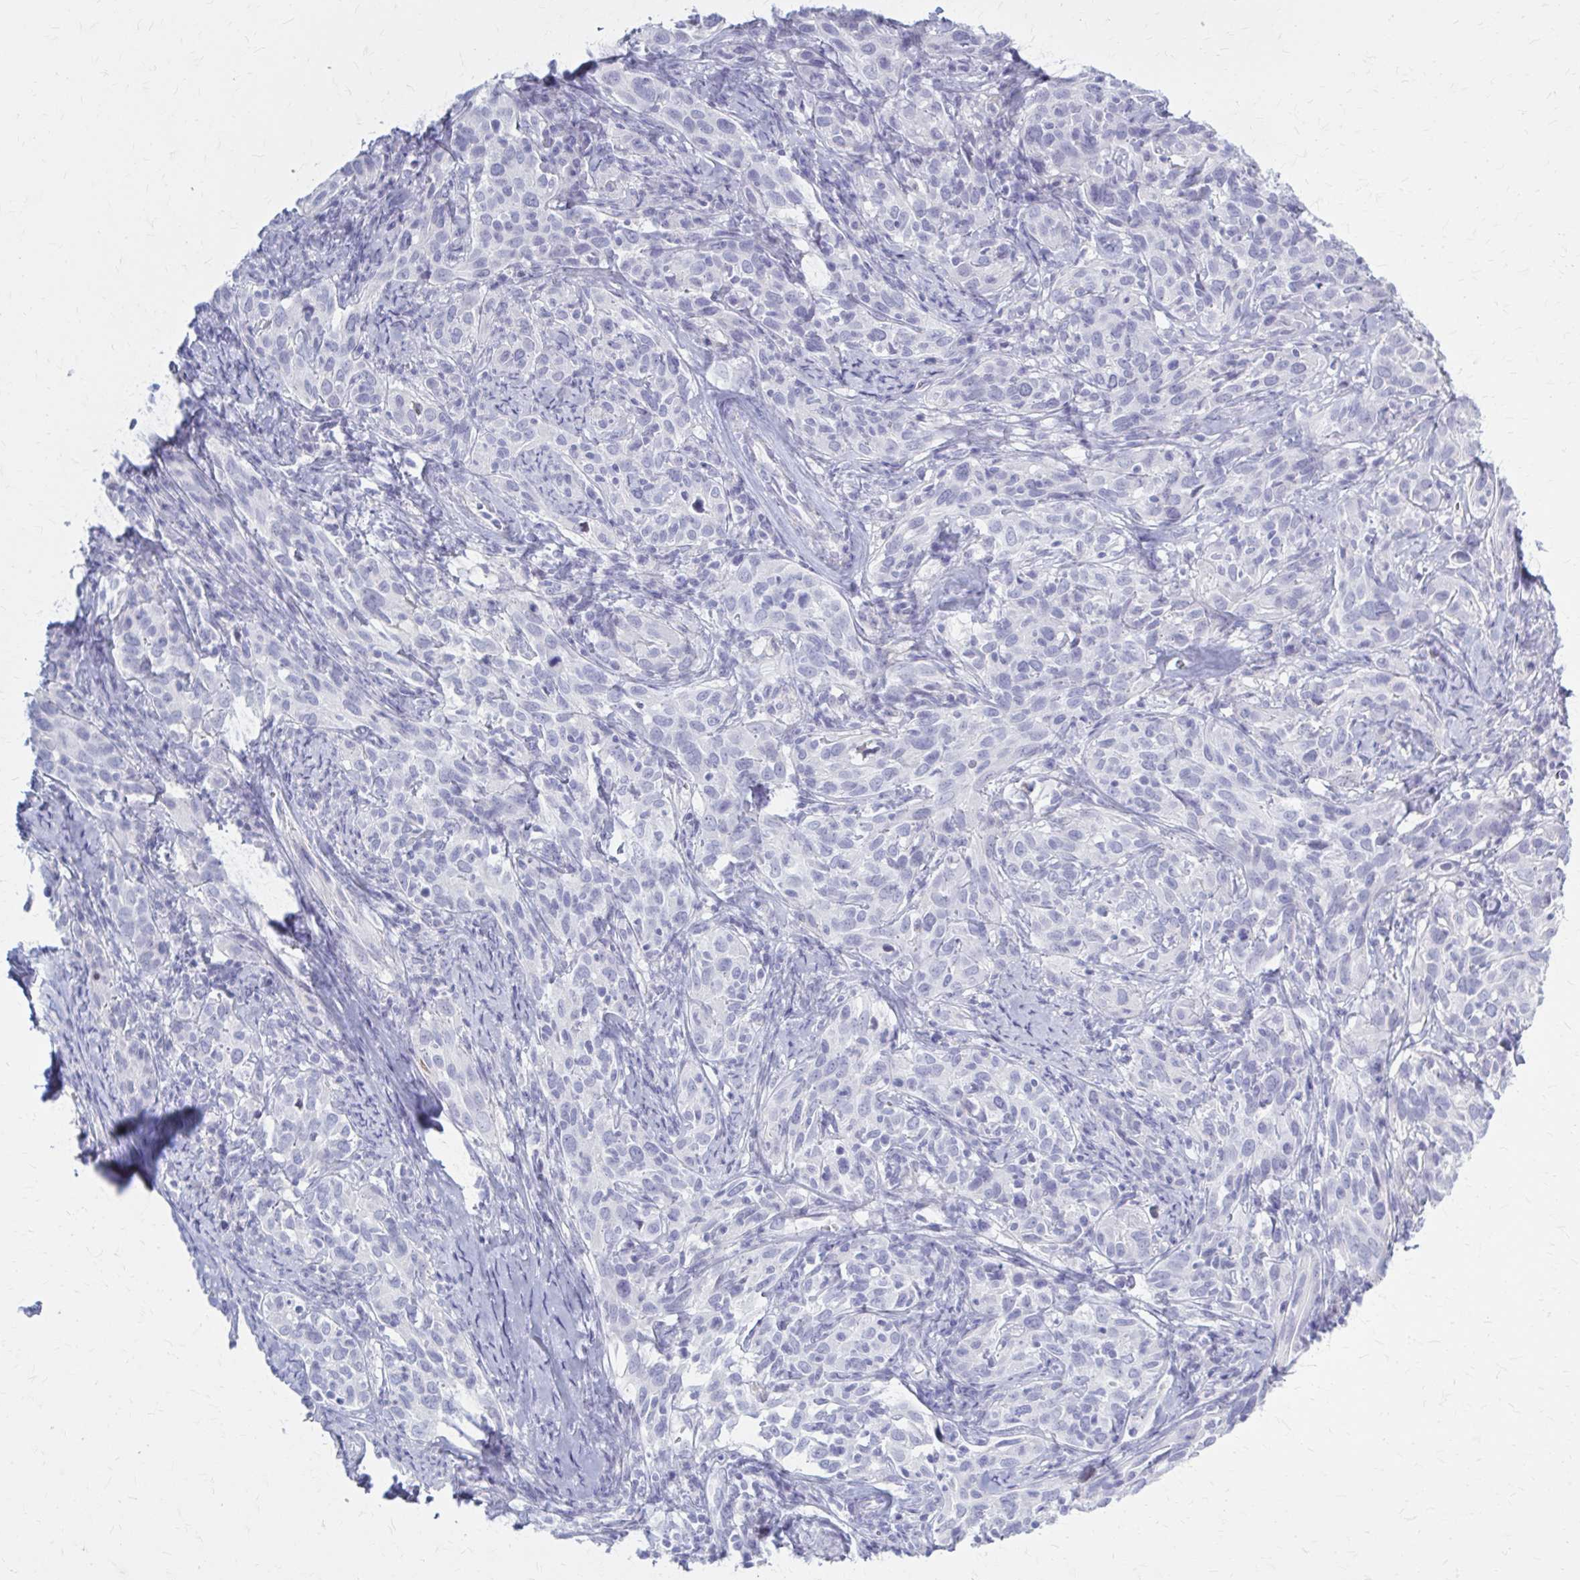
{"staining": {"intensity": "negative", "quantity": "none", "location": "none"}, "tissue": "cervical cancer", "cell_type": "Tumor cells", "image_type": "cancer", "snomed": [{"axis": "morphology", "description": "Normal tissue, NOS"}, {"axis": "morphology", "description": "Squamous cell carcinoma, NOS"}, {"axis": "topography", "description": "Cervix"}], "caption": "Micrograph shows no significant protein expression in tumor cells of cervical cancer.", "gene": "SERPIND1", "patient": {"sex": "female", "age": 51}}